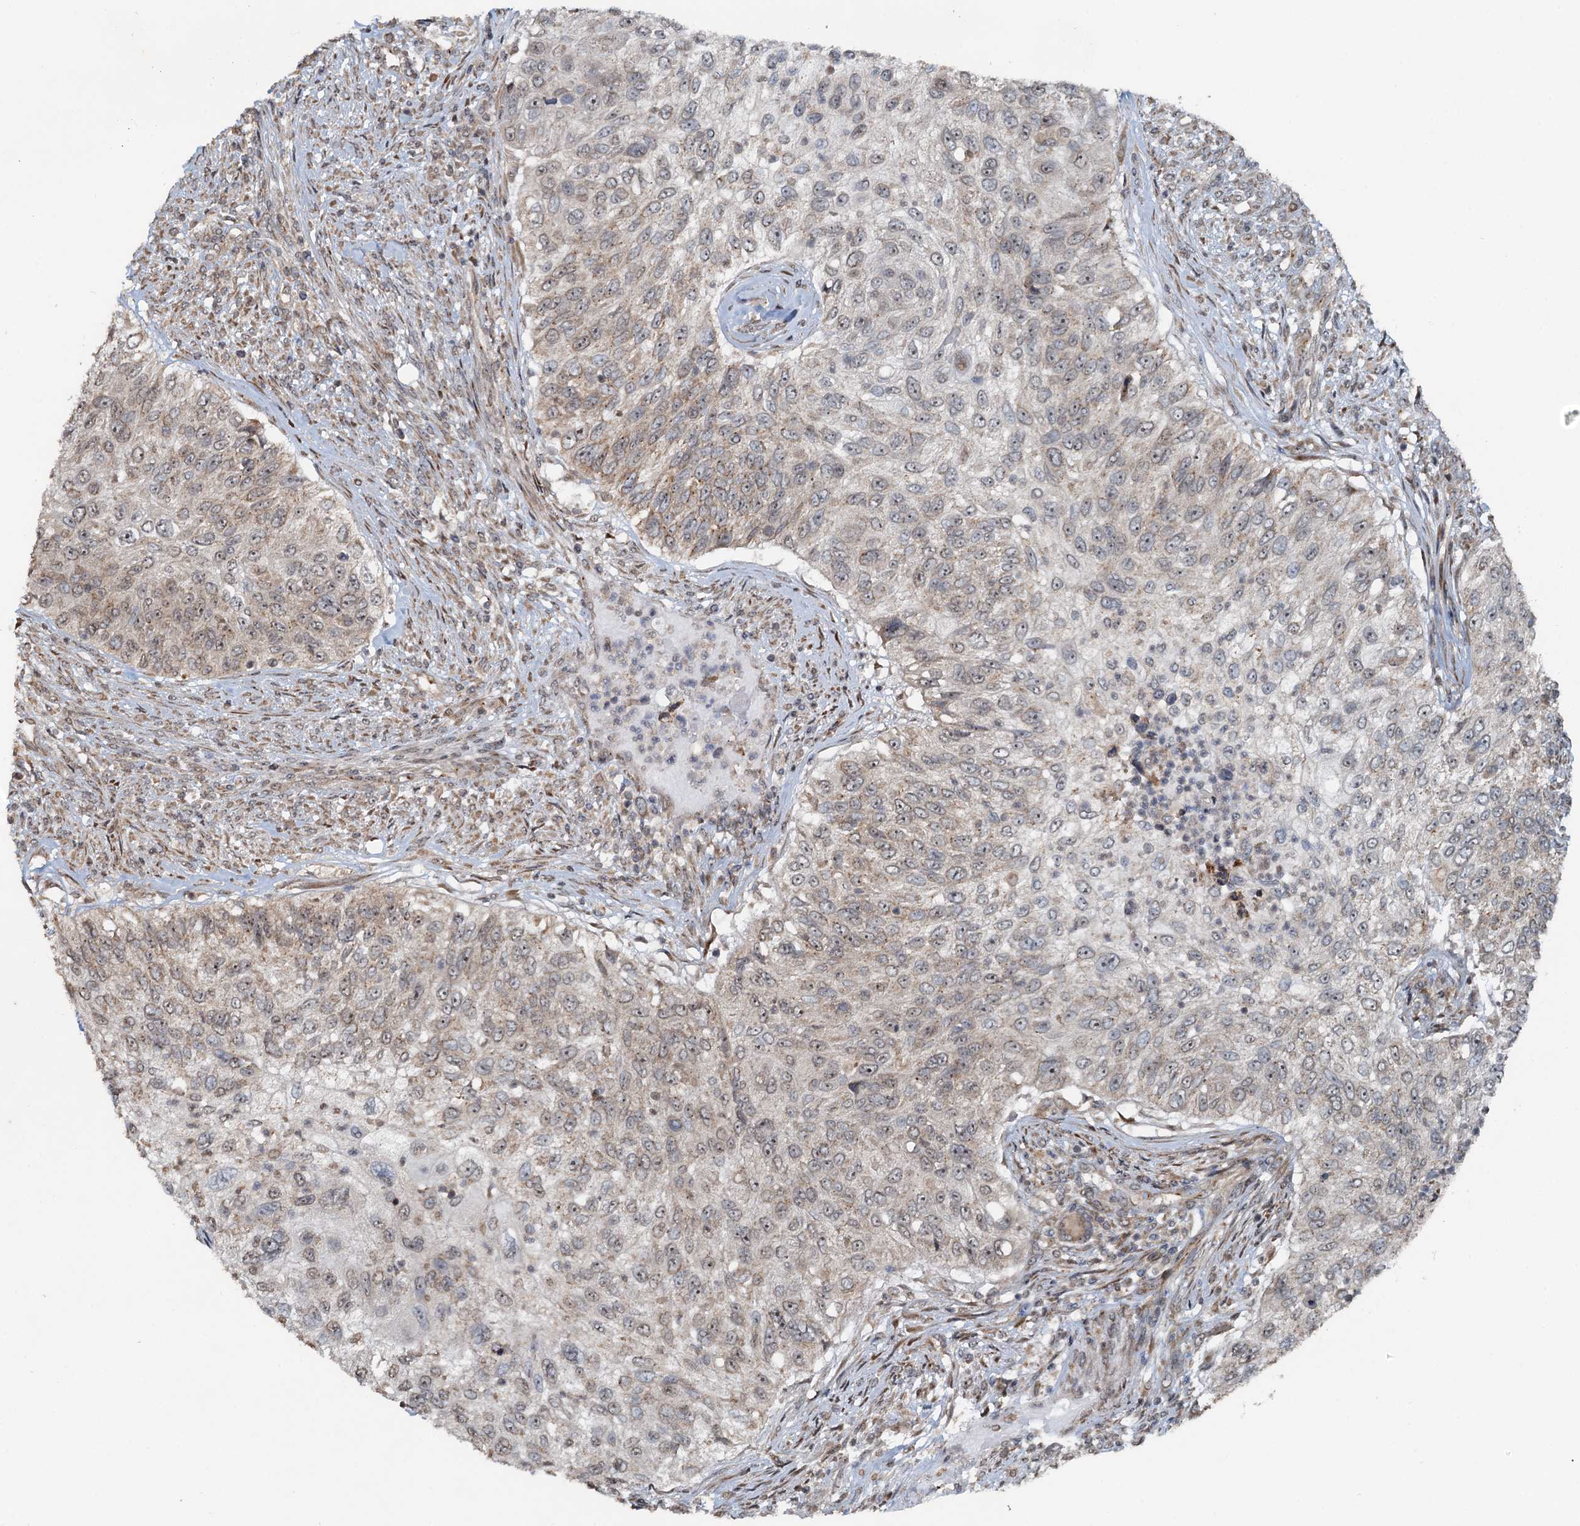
{"staining": {"intensity": "weak", "quantity": "25%-75%", "location": "cytoplasmic/membranous,nuclear"}, "tissue": "urothelial cancer", "cell_type": "Tumor cells", "image_type": "cancer", "snomed": [{"axis": "morphology", "description": "Urothelial carcinoma, High grade"}, {"axis": "topography", "description": "Urinary bladder"}], "caption": "Approximately 25%-75% of tumor cells in urothelial carcinoma (high-grade) demonstrate weak cytoplasmic/membranous and nuclear protein positivity as visualized by brown immunohistochemical staining.", "gene": "CEP68", "patient": {"sex": "female", "age": 60}}